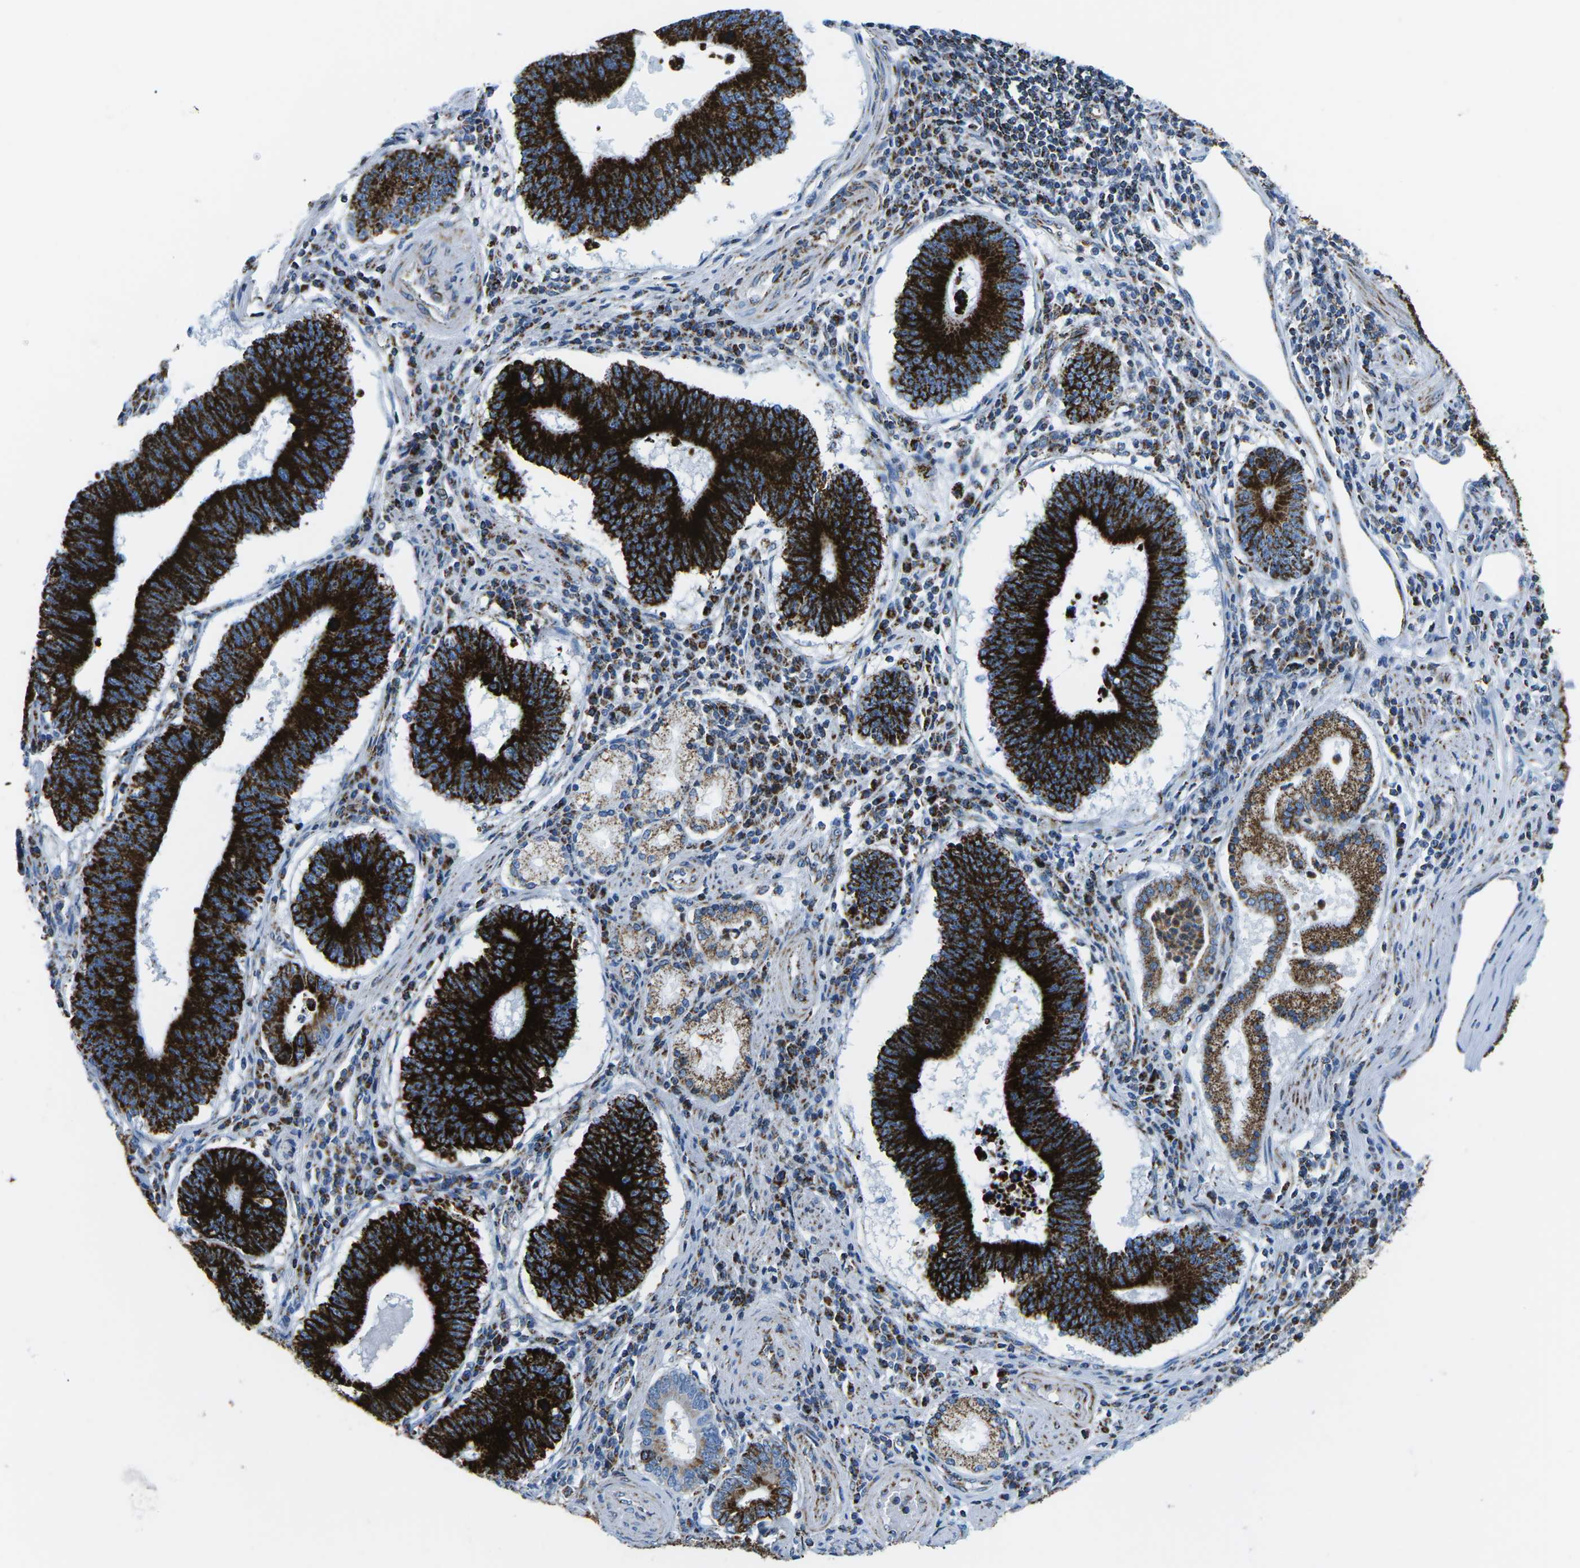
{"staining": {"intensity": "strong", "quantity": "25%-75%", "location": "cytoplasmic/membranous"}, "tissue": "stomach cancer", "cell_type": "Tumor cells", "image_type": "cancer", "snomed": [{"axis": "morphology", "description": "Adenocarcinoma, NOS"}, {"axis": "topography", "description": "Stomach"}], "caption": "The photomicrograph displays staining of stomach cancer (adenocarcinoma), revealing strong cytoplasmic/membranous protein positivity (brown color) within tumor cells. (DAB = brown stain, brightfield microscopy at high magnification).", "gene": "COX6C", "patient": {"sex": "male", "age": 59}}